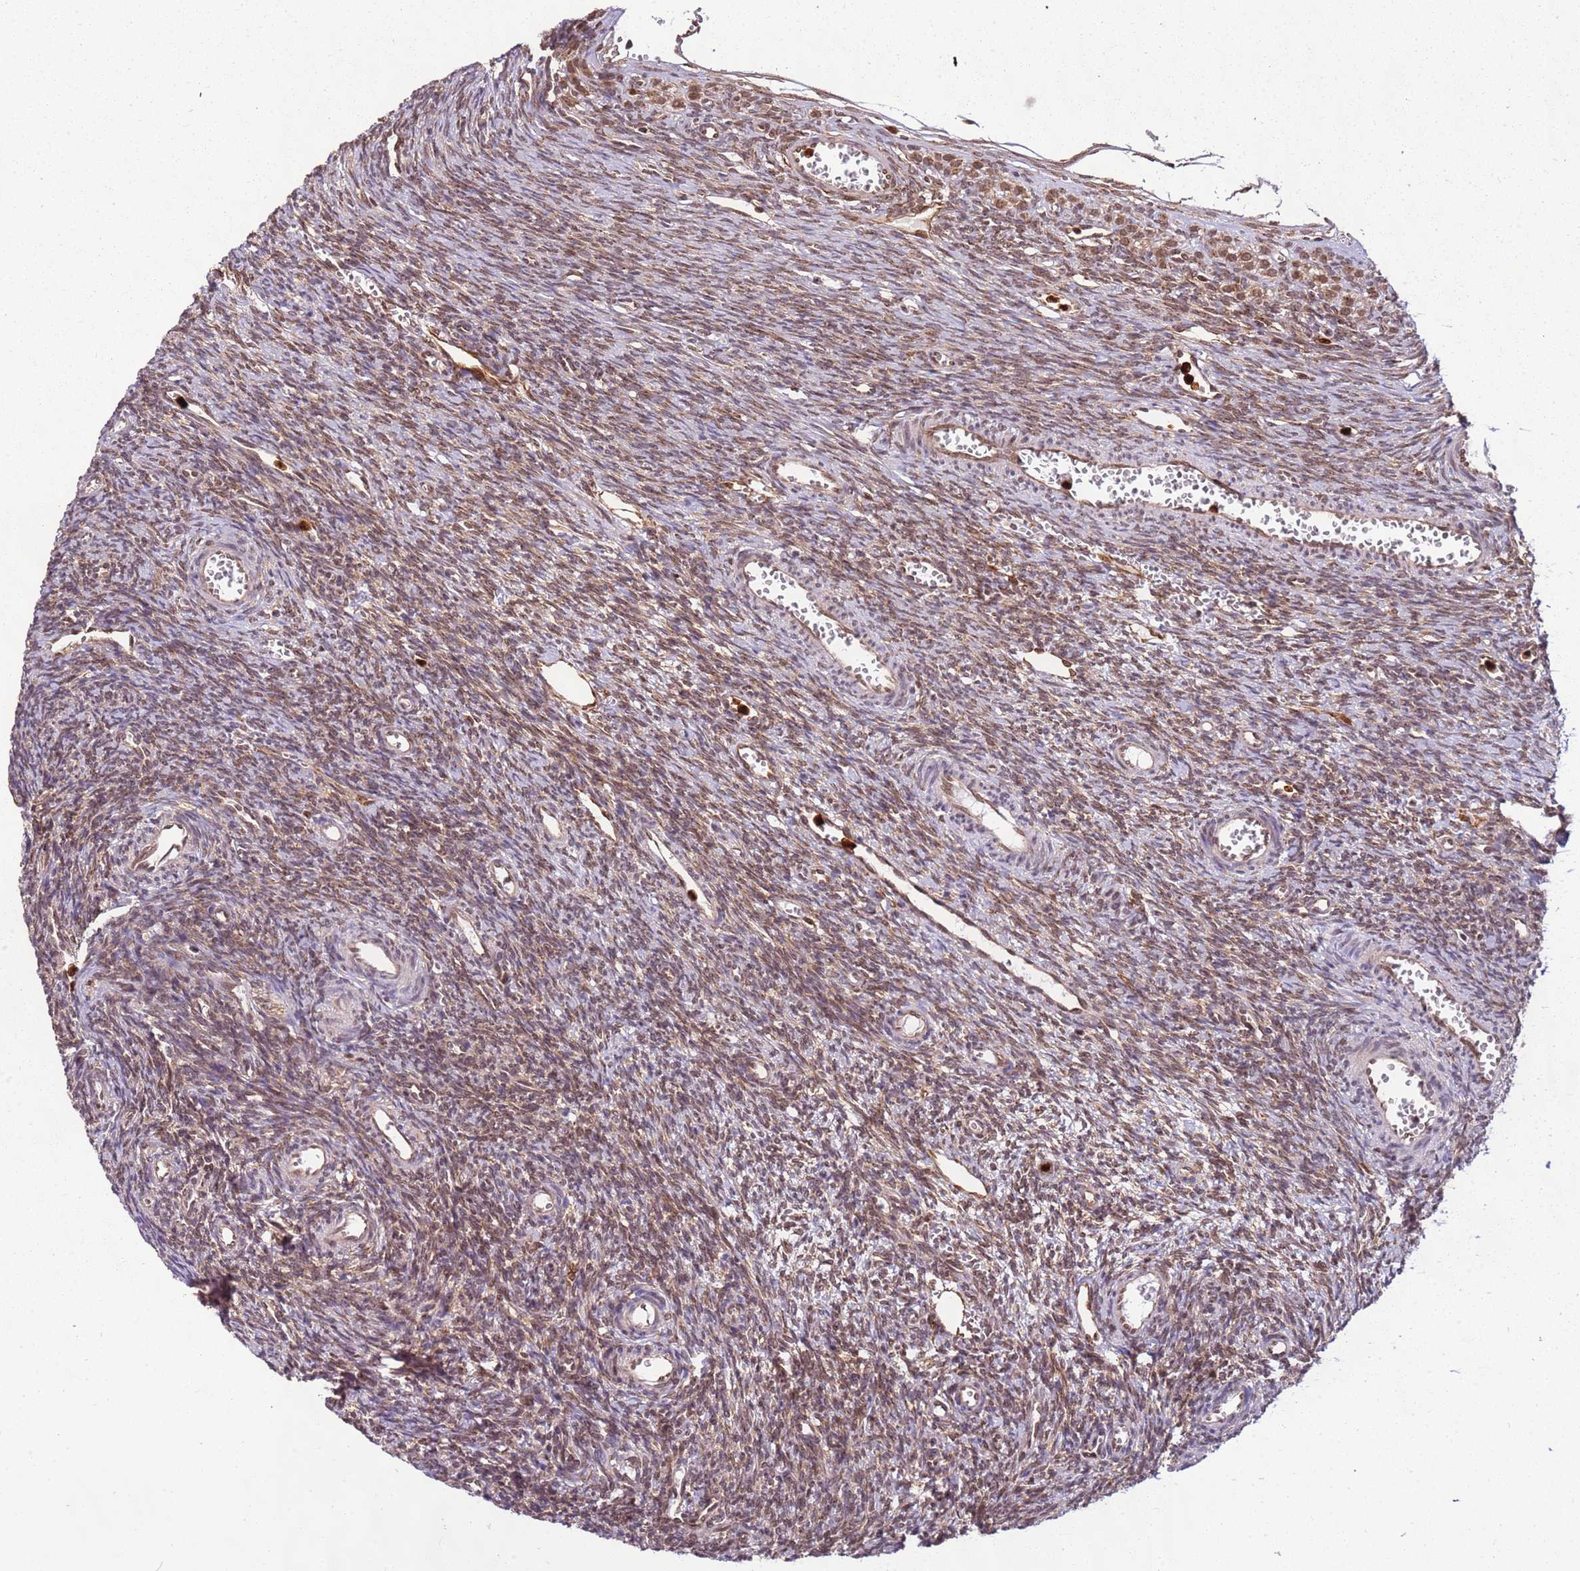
{"staining": {"intensity": "moderate", "quantity": ">75%", "location": "cytoplasmic/membranous,nuclear"}, "tissue": "ovary", "cell_type": "Ovarian stroma cells", "image_type": "normal", "snomed": [{"axis": "morphology", "description": "Normal tissue, NOS"}, {"axis": "topography", "description": "Ovary"}], "caption": "A brown stain labels moderate cytoplasmic/membranous,nuclear expression of a protein in ovarian stroma cells of unremarkable human ovary. (DAB (3,3'-diaminobenzidine) IHC with brightfield microscopy, high magnification).", "gene": "CEP170", "patient": {"sex": "female", "age": 39}}